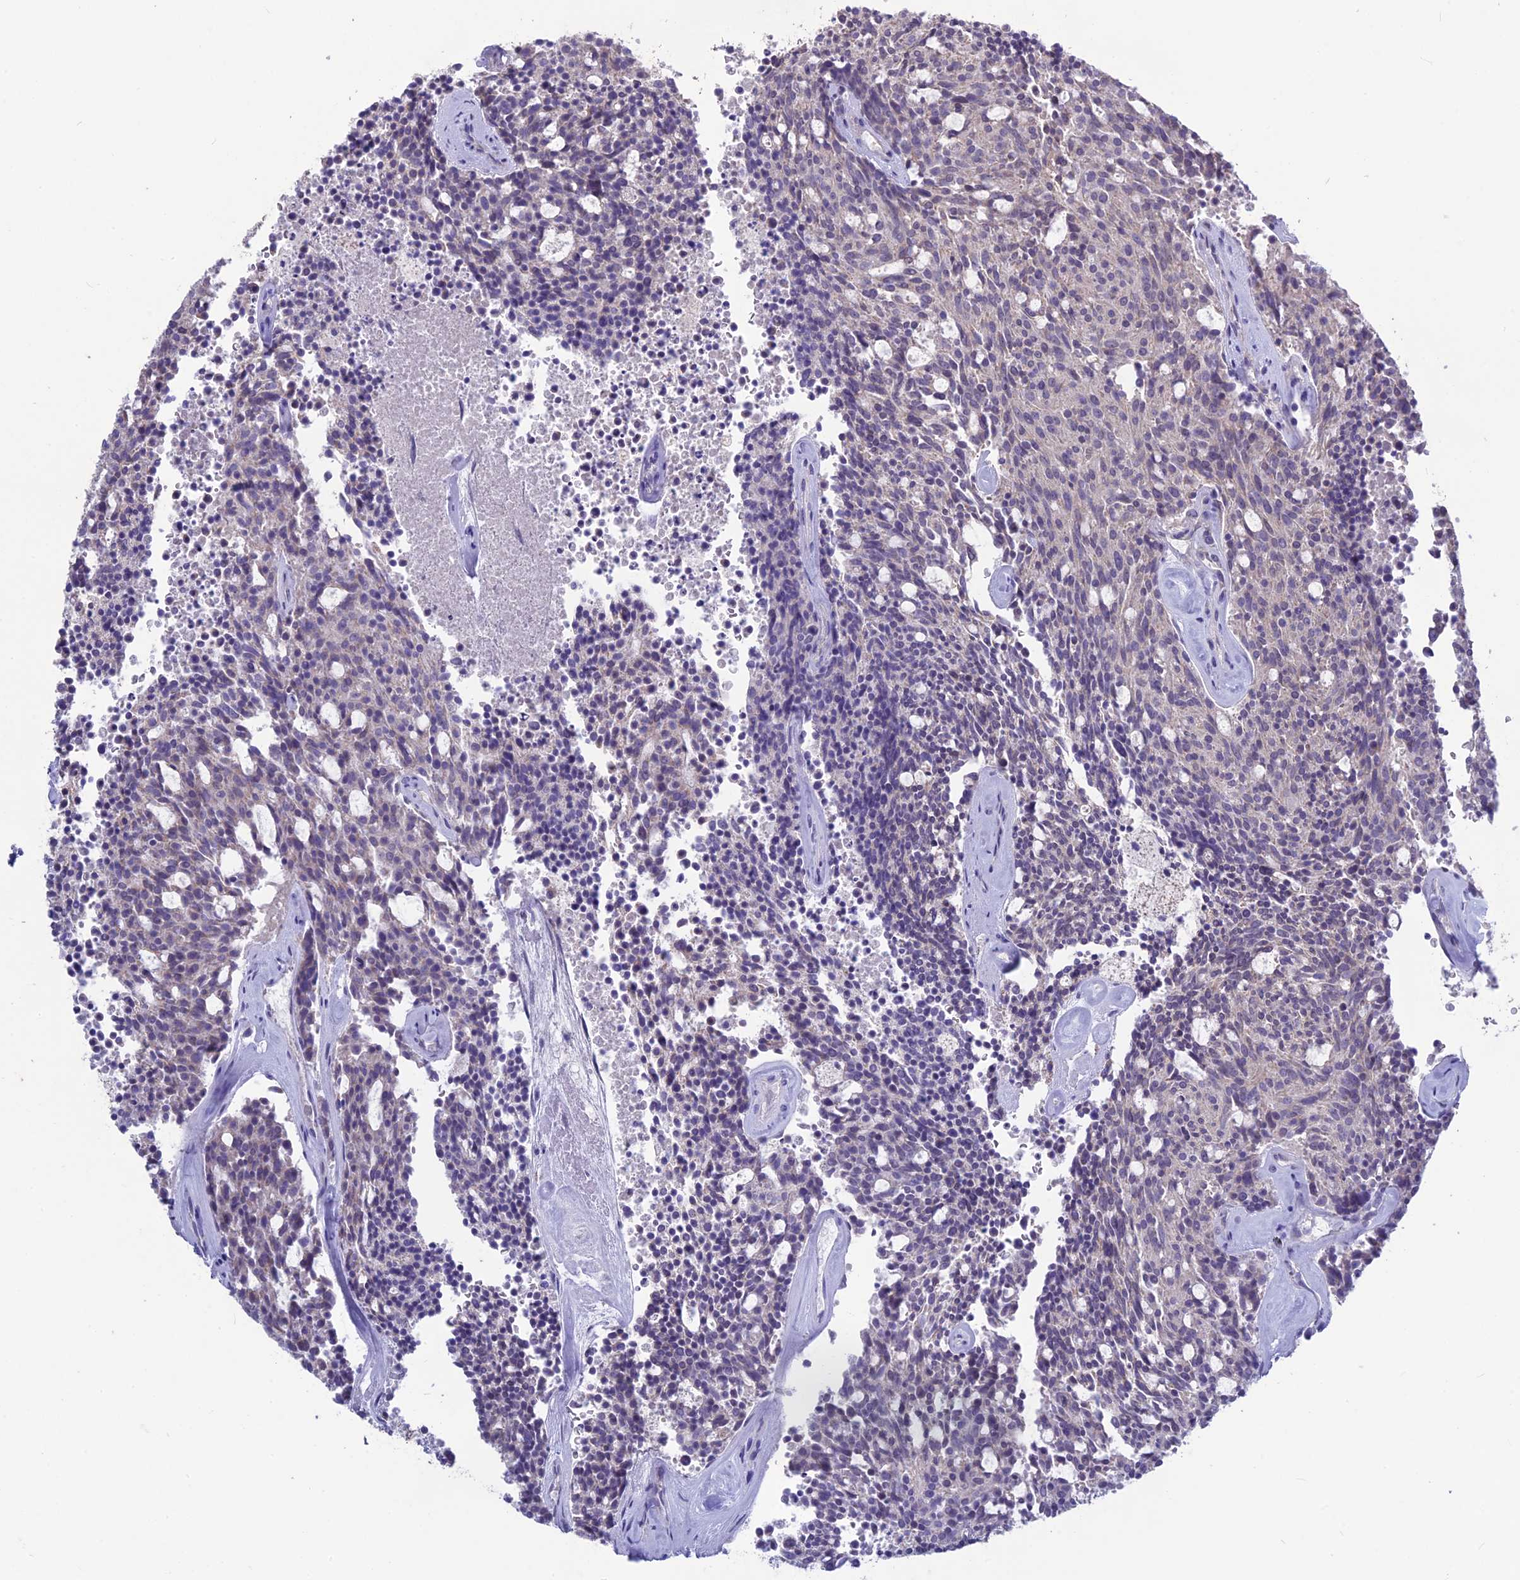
{"staining": {"intensity": "negative", "quantity": "none", "location": "none"}, "tissue": "carcinoid", "cell_type": "Tumor cells", "image_type": "cancer", "snomed": [{"axis": "morphology", "description": "Carcinoid, malignant, NOS"}, {"axis": "topography", "description": "Pancreas"}], "caption": "The micrograph reveals no staining of tumor cells in carcinoid.", "gene": "SNTN", "patient": {"sex": "female", "age": 54}}